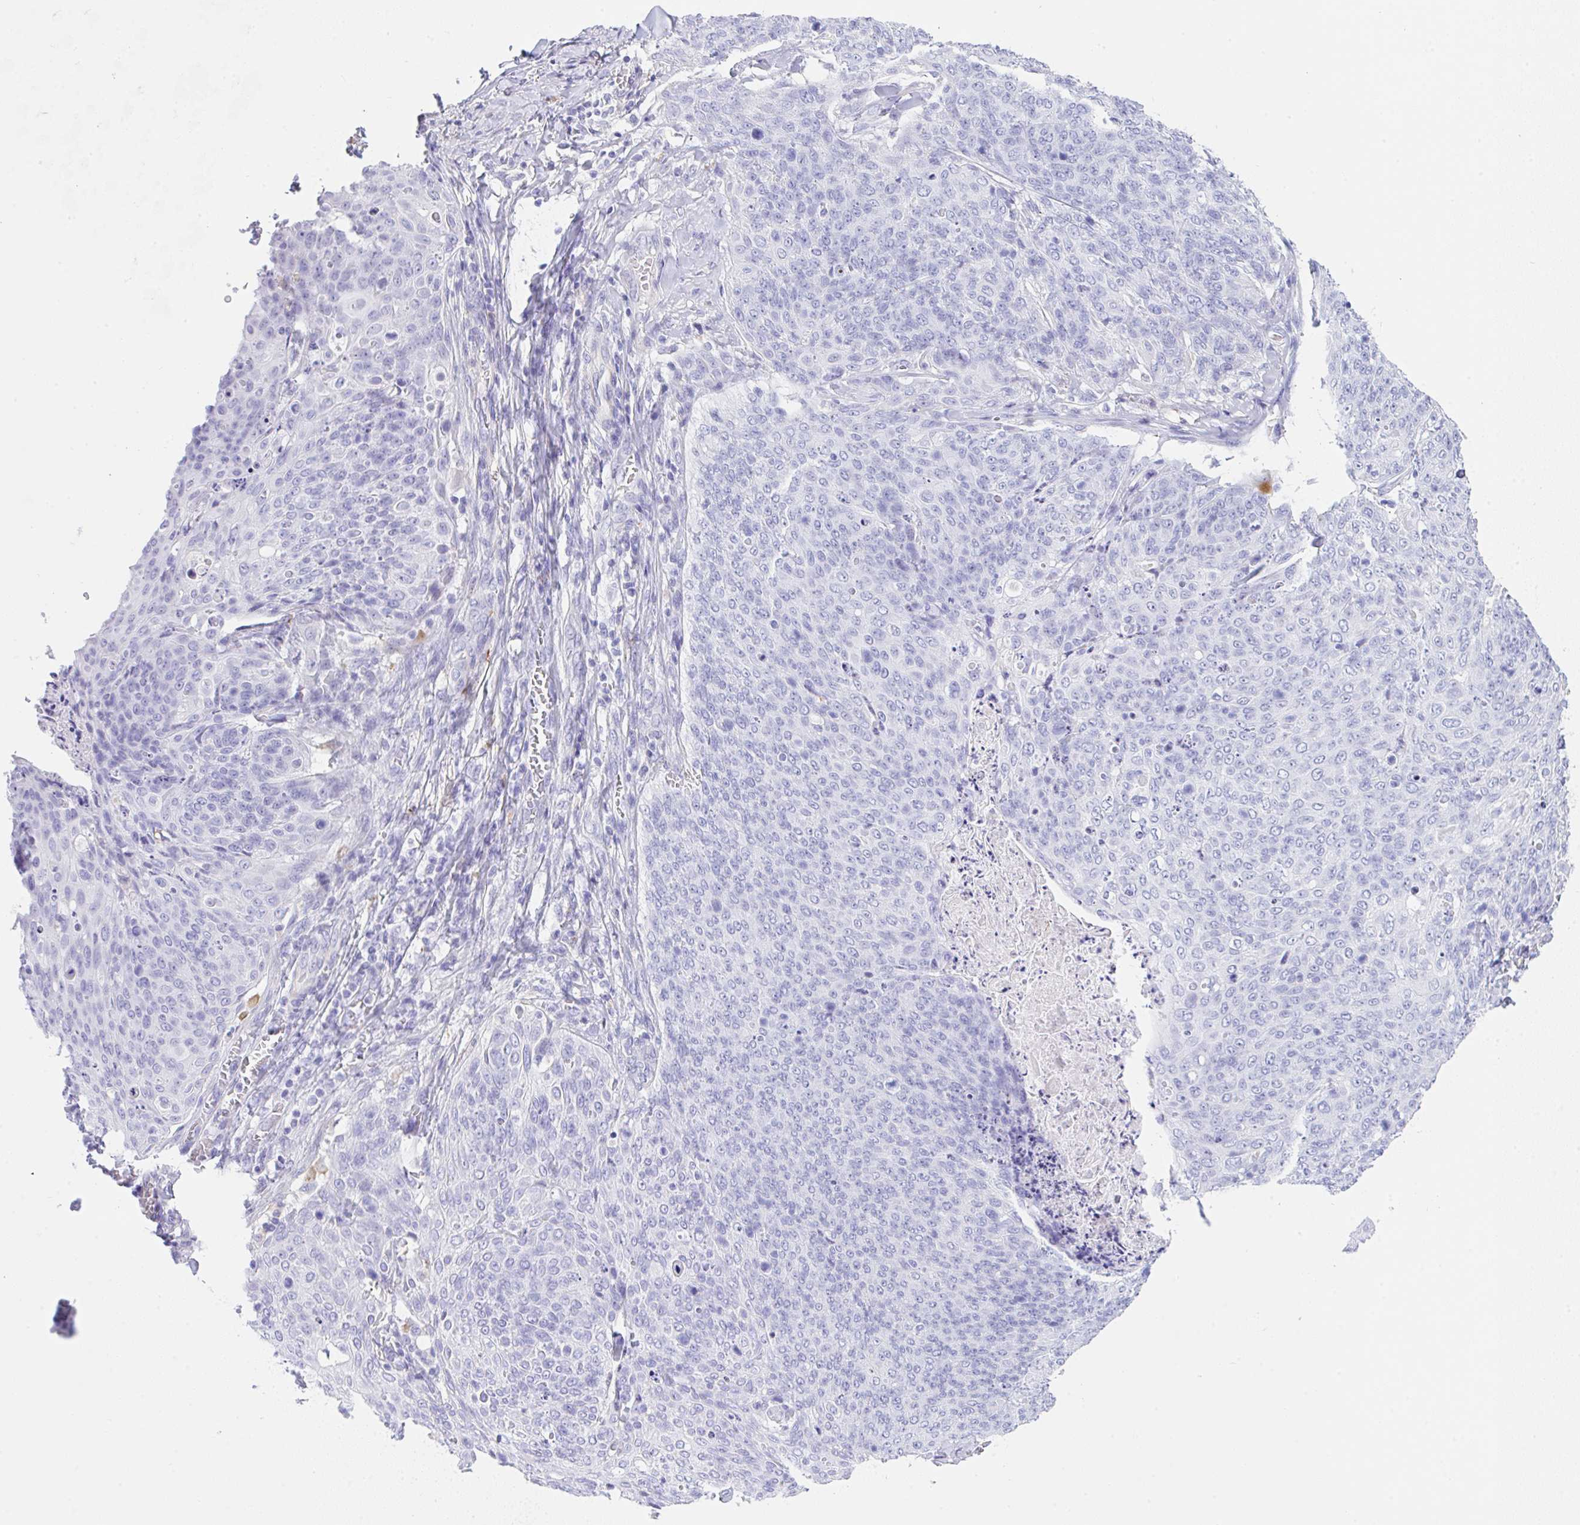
{"staining": {"intensity": "negative", "quantity": "none", "location": "none"}, "tissue": "skin cancer", "cell_type": "Tumor cells", "image_type": "cancer", "snomed": [{"axis": "morphology", "description": "Squamous cell carcinoma, NOS"}, {"axis": "topography", "description": "Skin"}, {"axis": "topography", "description": "Vulva"}], "caption": "An IHC image of skin cancer is shown. There is no staining in tumor cells of skin cancer.", "gene": "NDUFAF8", "patient": {"sex": "female", "age": 85}}